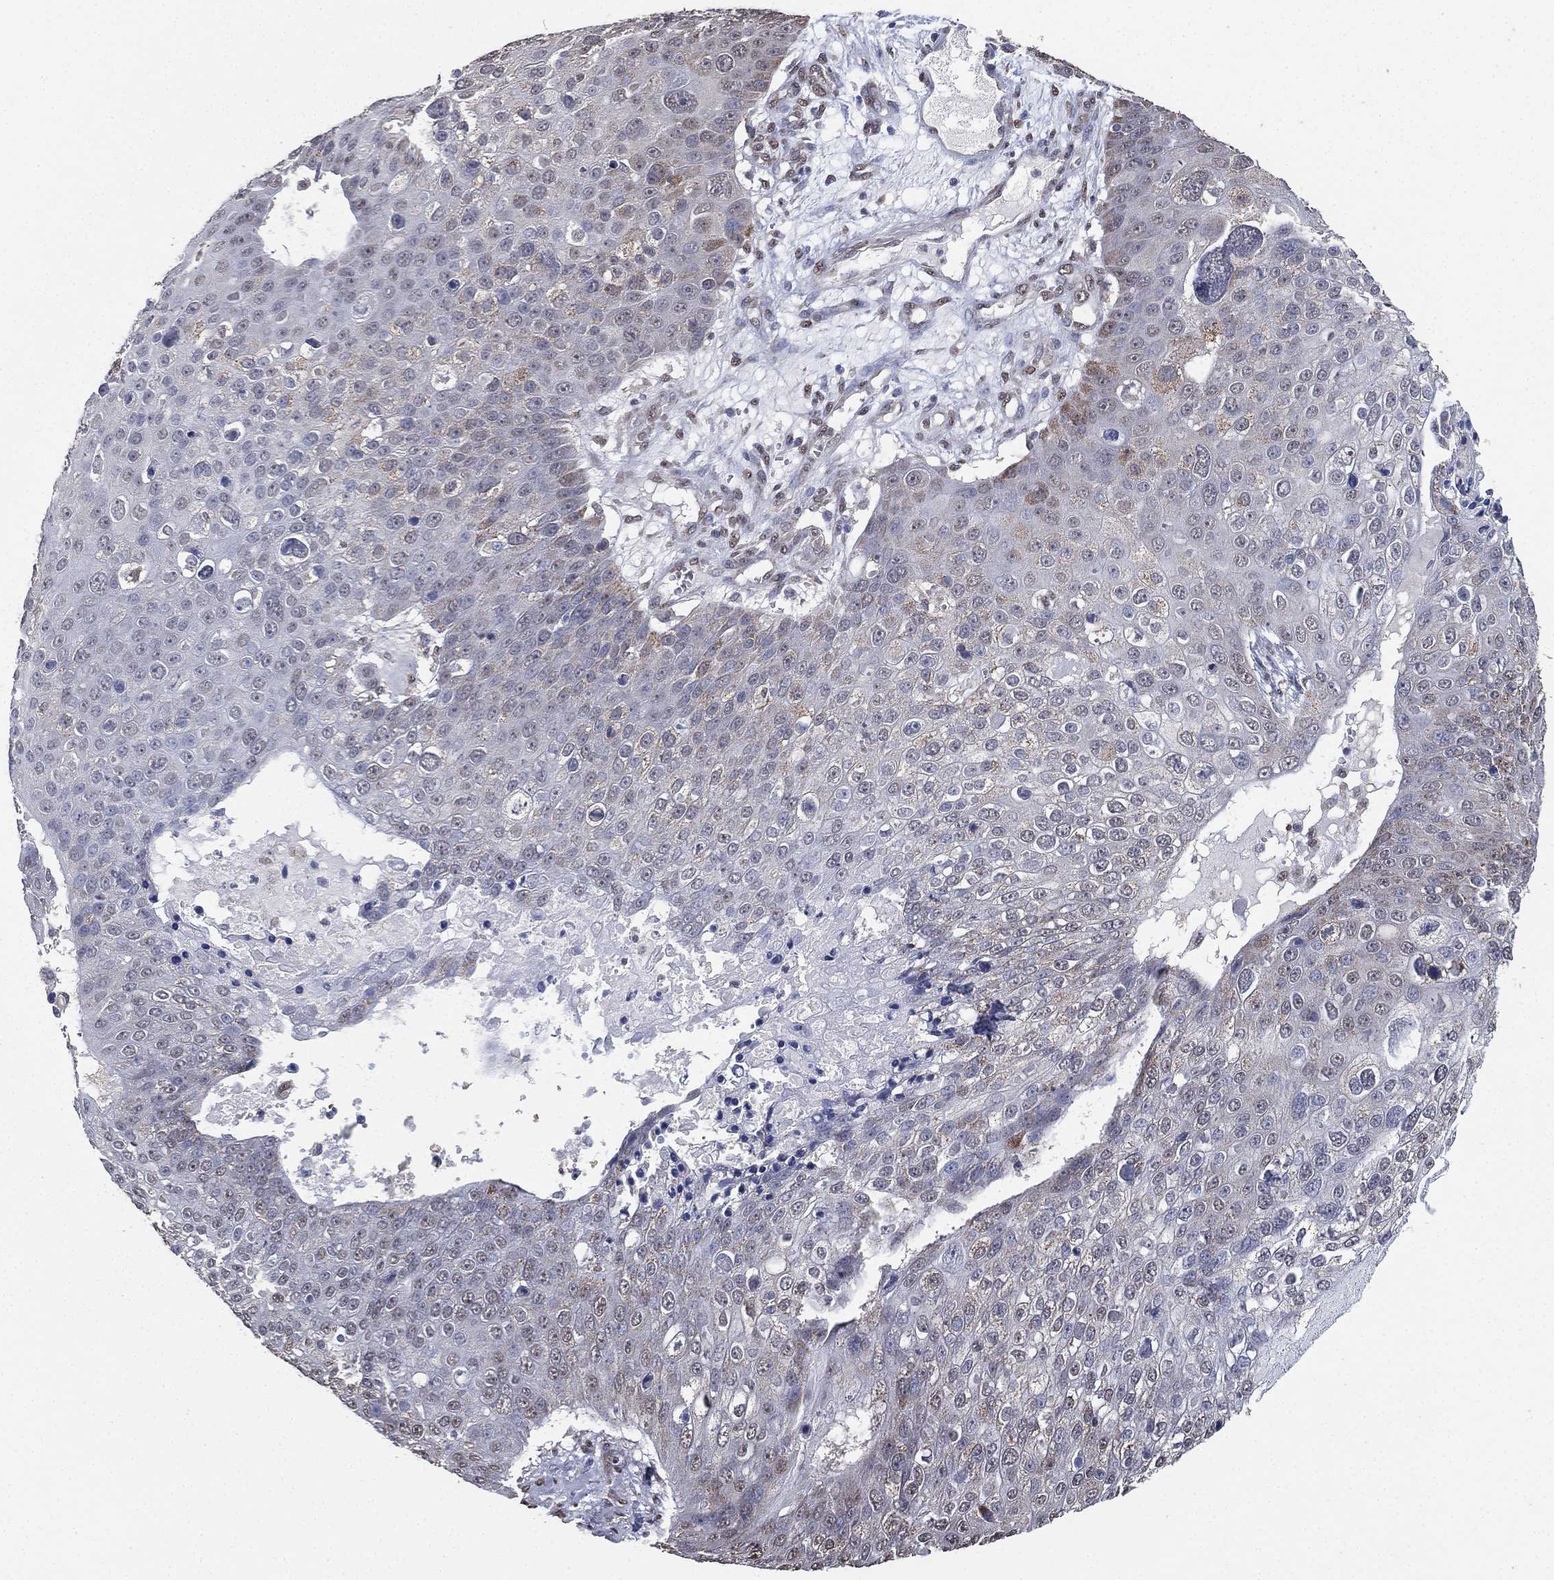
{"staining": {"intensity": "weak", "quantity": "<25%", "location": "cytoplasmic/membranous"}, "tissue": "skin cancer", "cell_type": "Tumor cells", "image_type": "cancer", "snomed": [{"axis": "morphology", "description": "Squamous cell carcinoma, NOS"}, {"axis": "topography", "description": "Skin"}], "caption": "Skin squamous cell carcinoma was stained to show a protein in brown. There is no significant expression in tumor cells. Nuclei are stained in blue.", "gene": "ALDH7A1", "patient": {"sex": "male", "age": 71}}